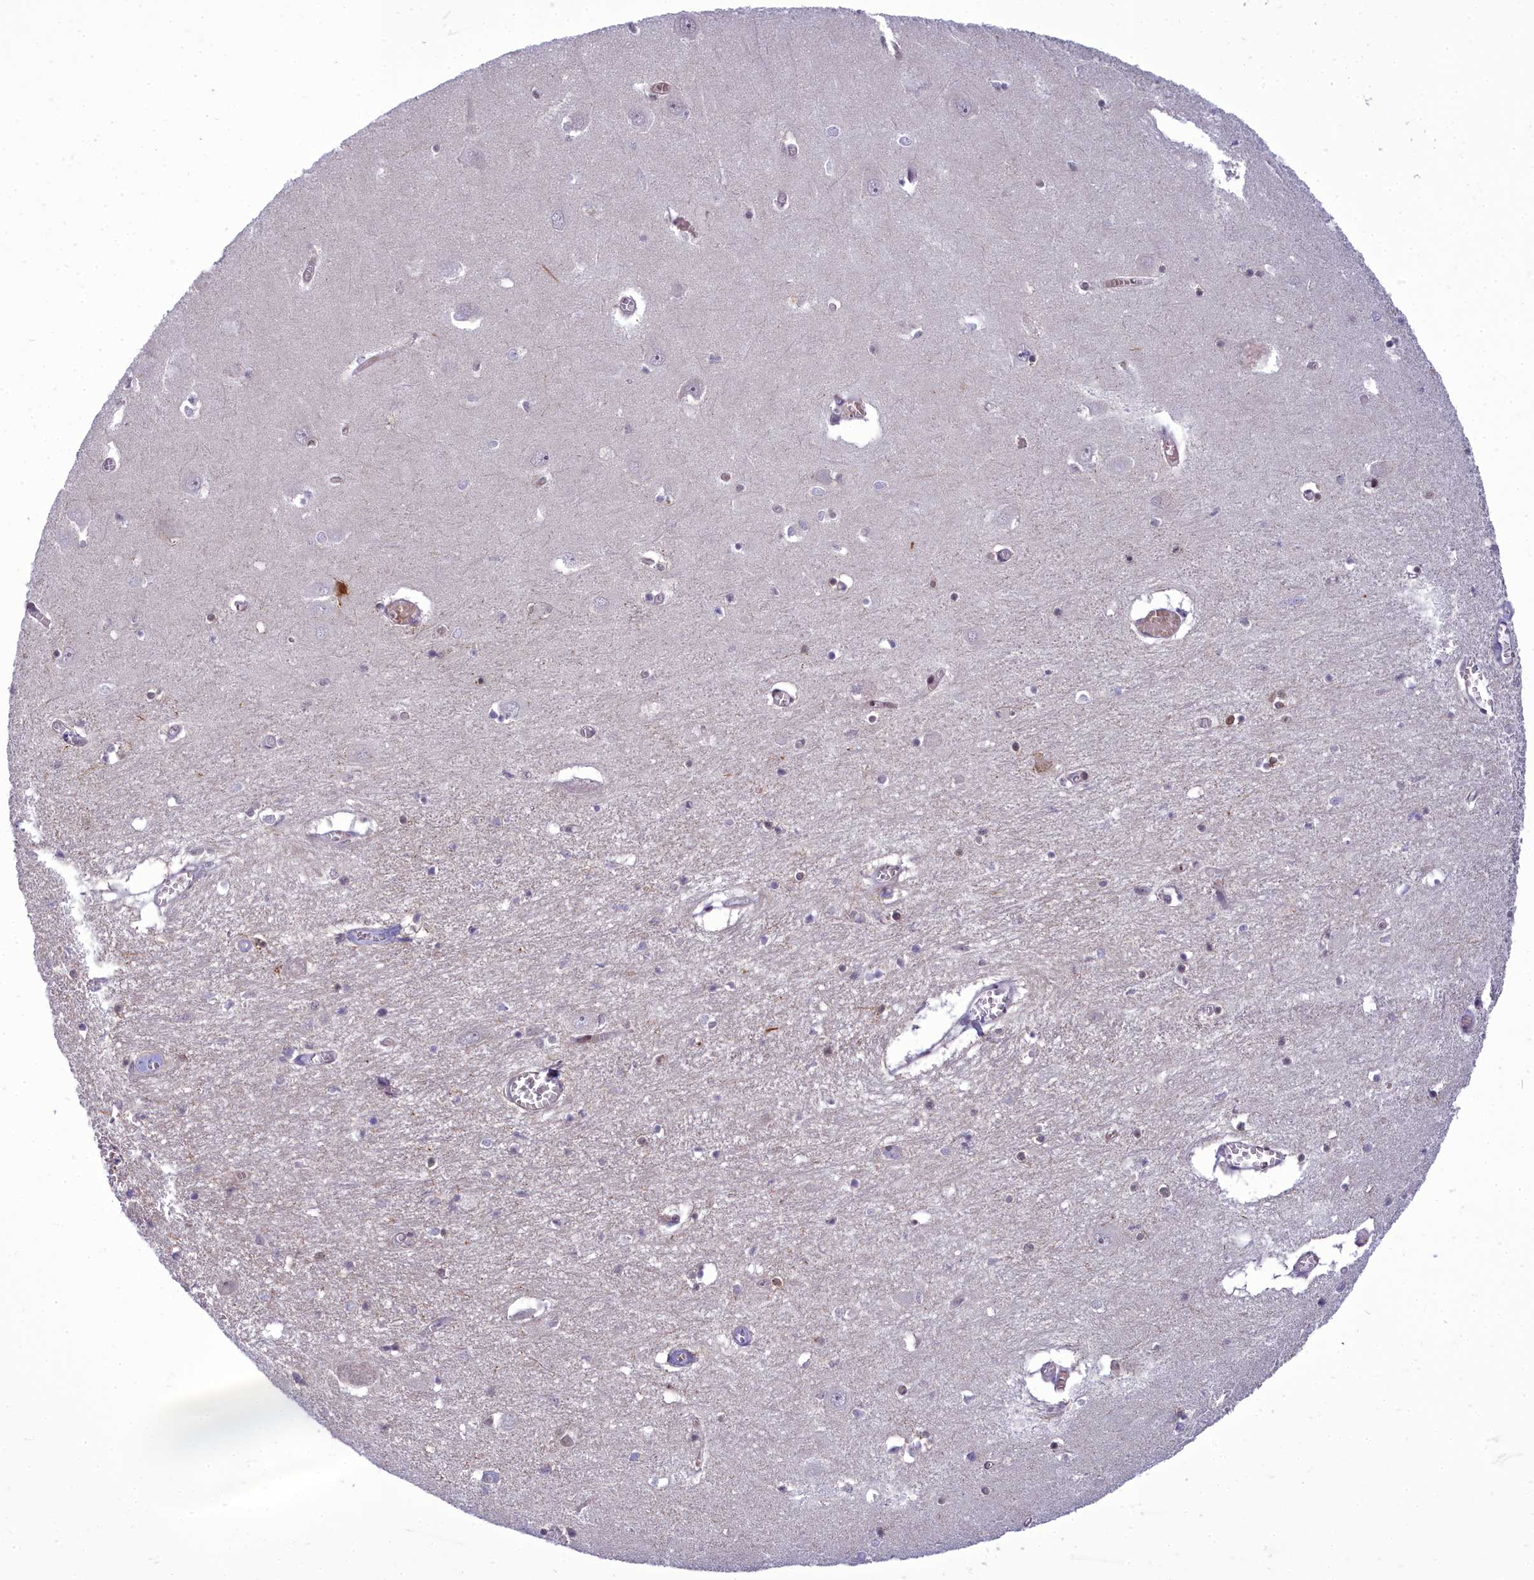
{"staining": {"intensity": "weak", "quantity": "<25%", "location": "nuclear"}, "tissue": "hippocampus", "cell_type": "Glial cells", "image_type": "normal", "snomed": [{"axis": "morphology", "description": "Normal tissue, NOS"}, {"axis": "topography", "description": "Hippocampus"}], "caption": "This image is of benign hippocampus stained with immunohistochemistry (IHC) to label a protein in brown with the nuclei are counter-stained blue. There is no expression in glial cells. Brightfield microscopy of IHC stained with DAB (3,3'-diaminobenzidine) (brown) and hematoxylin (blue), captured at high magnification.", "gene": "CEACAM19", "patient": {"sex": "male", "age": 70}}